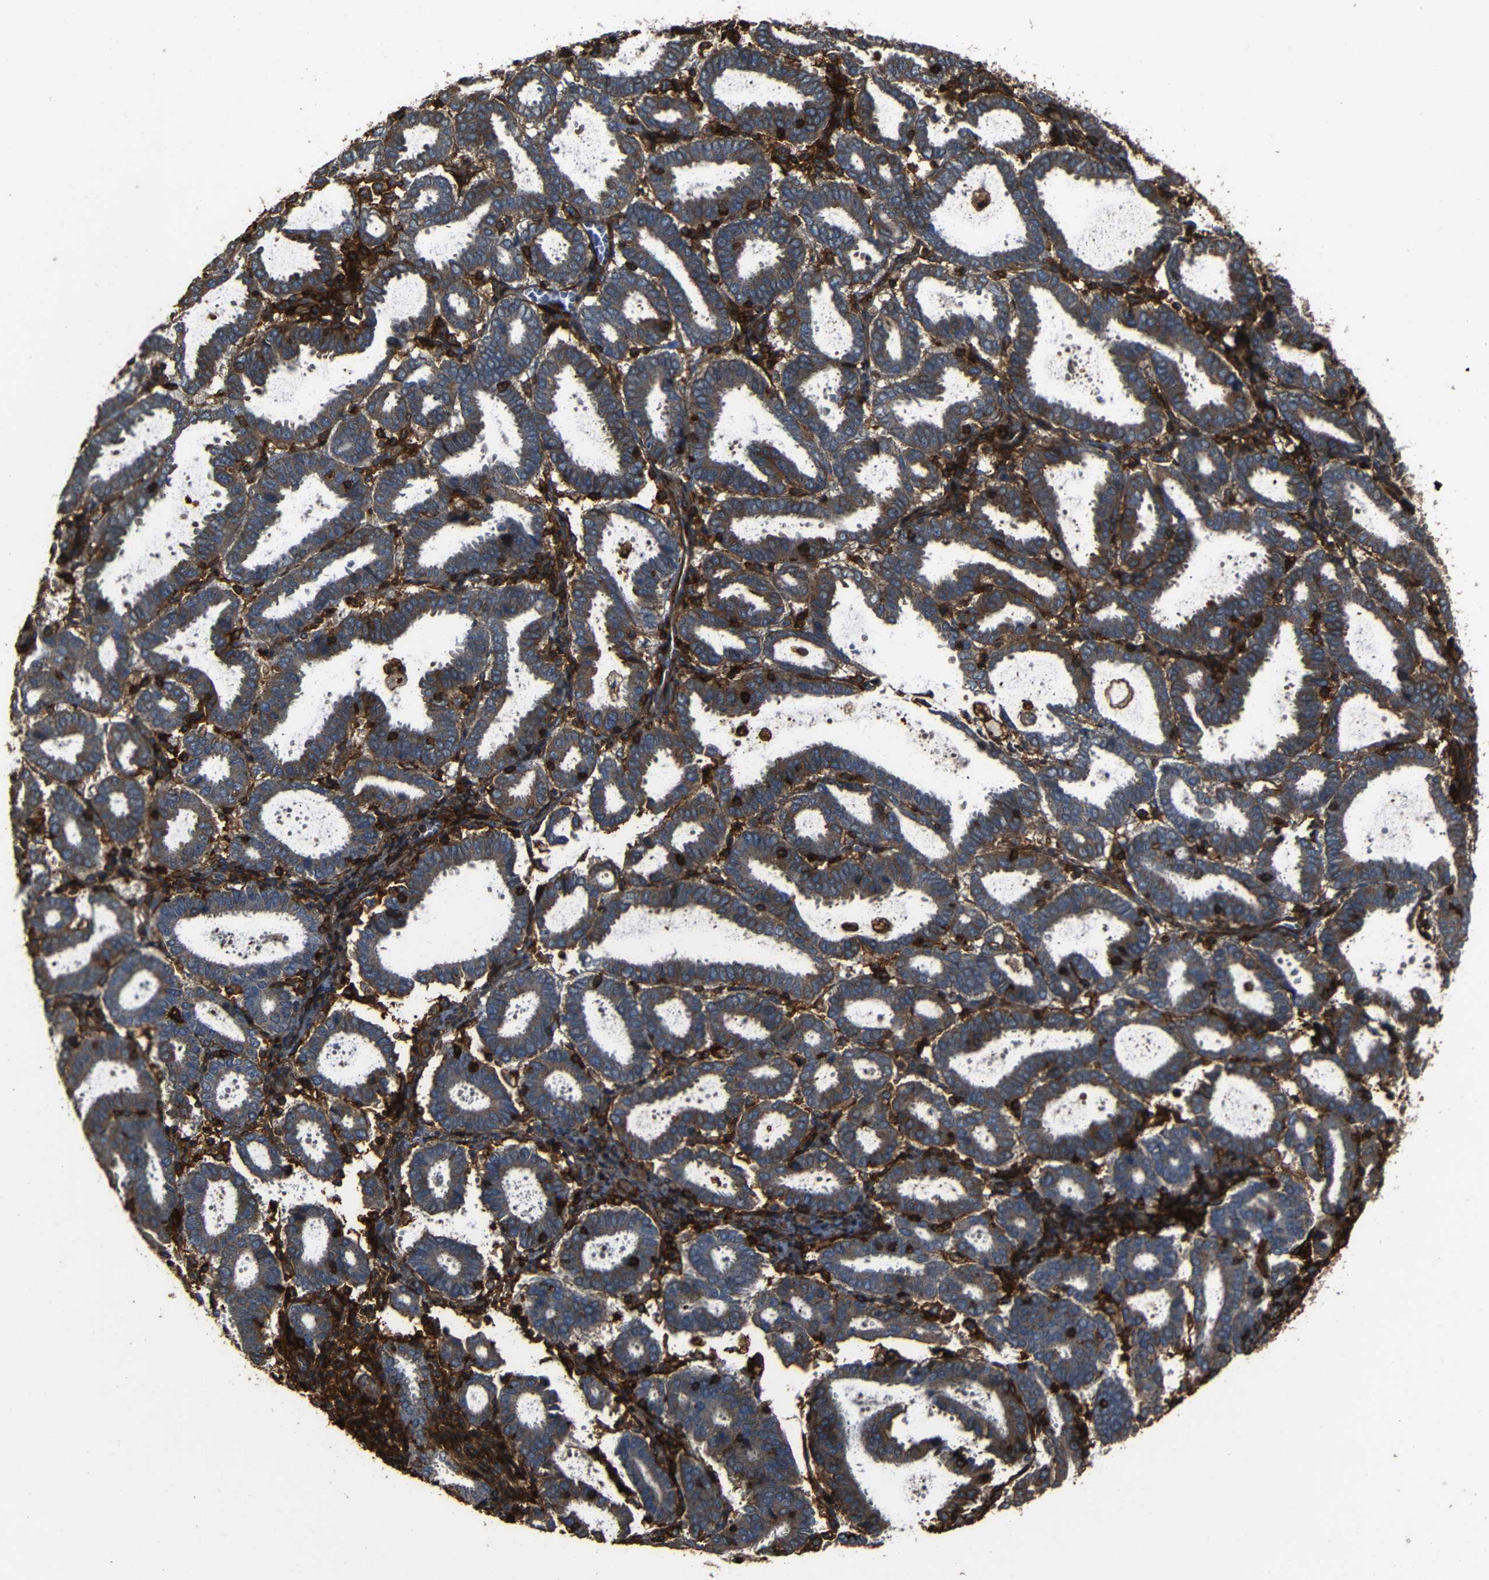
{"staining": {"intensity": "moderate", "quantity": ">75%", "location": "cytoplasmic/membranous"}, "tissue": "endometrial cancer", "cell_type": "Tumor cells", "image_type": "cancer", "snomed": [{"axis": "morphology", "description": "Adenocarcinoma, NOS"}, {"axis": "topography", "description": "Uterus"}], "caption": "Immunohistochemical staining of endometrial cancer (adenocarcinoma) shows medium levels of moderate cytoplasmic/membranous protein positivity in approximately >75% of tumor cells.", "gene": "ADGRE5", "patient": {"sex": "female", "age": 83}}